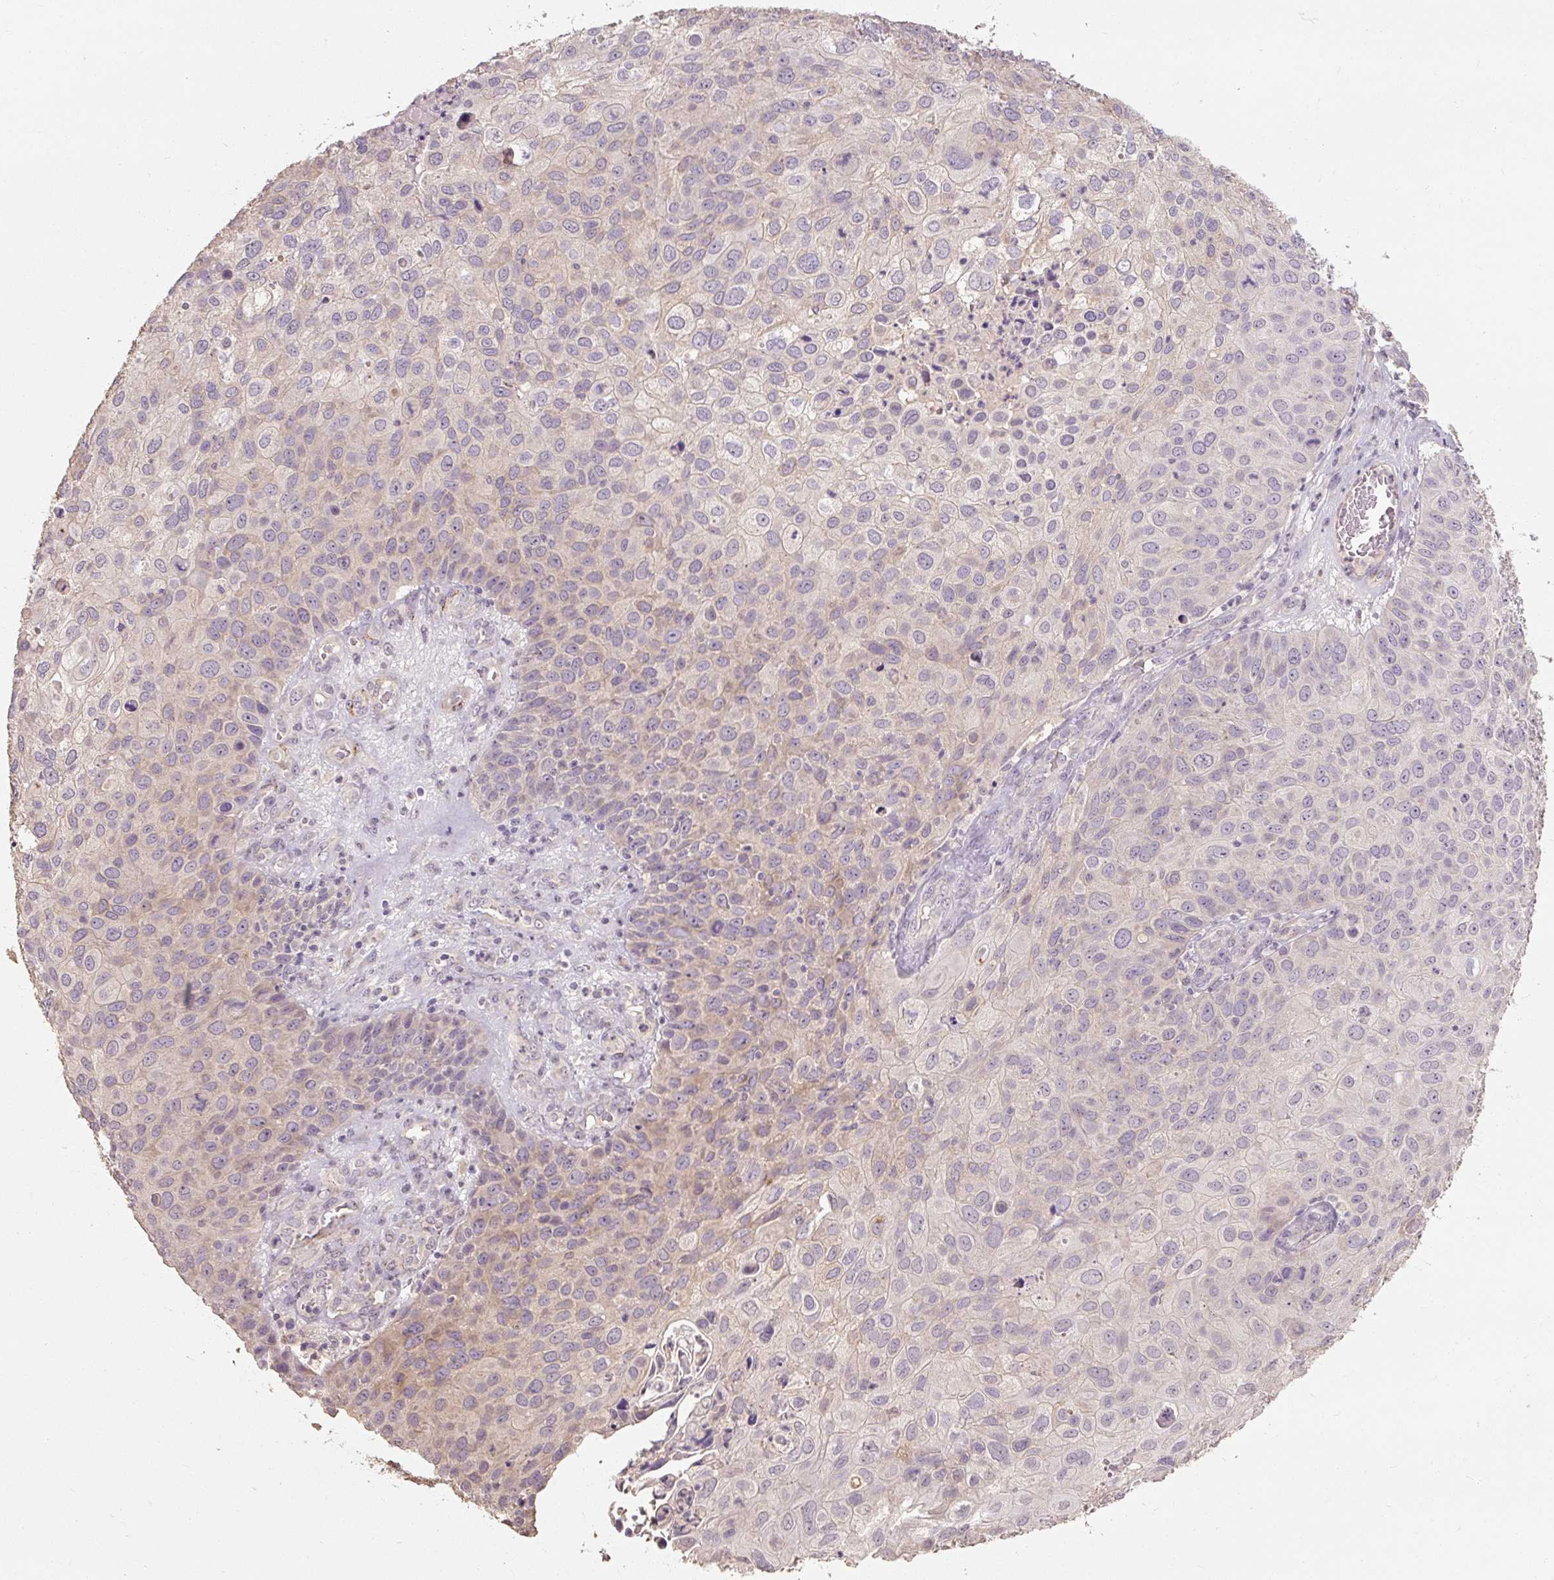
{"staining": {"intensity": "weak", "quantity": "<25%", "location": "cytoplasmic/membranous"}, "tissue": "skin cancer", "cell_type": "Tumor cells", "image_type": "cancer", "snomed": [{"axis": "morphology", "description": "Squamous cell carcinoma, NOS"}, {"axis": "topography", "description": "Skin"}], "caption": "Immunohistochemical staining of skin cancer displays no significant positivity in tumor cells.", "gene": "CFAP65", "patient": {"sex": "male", "age": 87}}